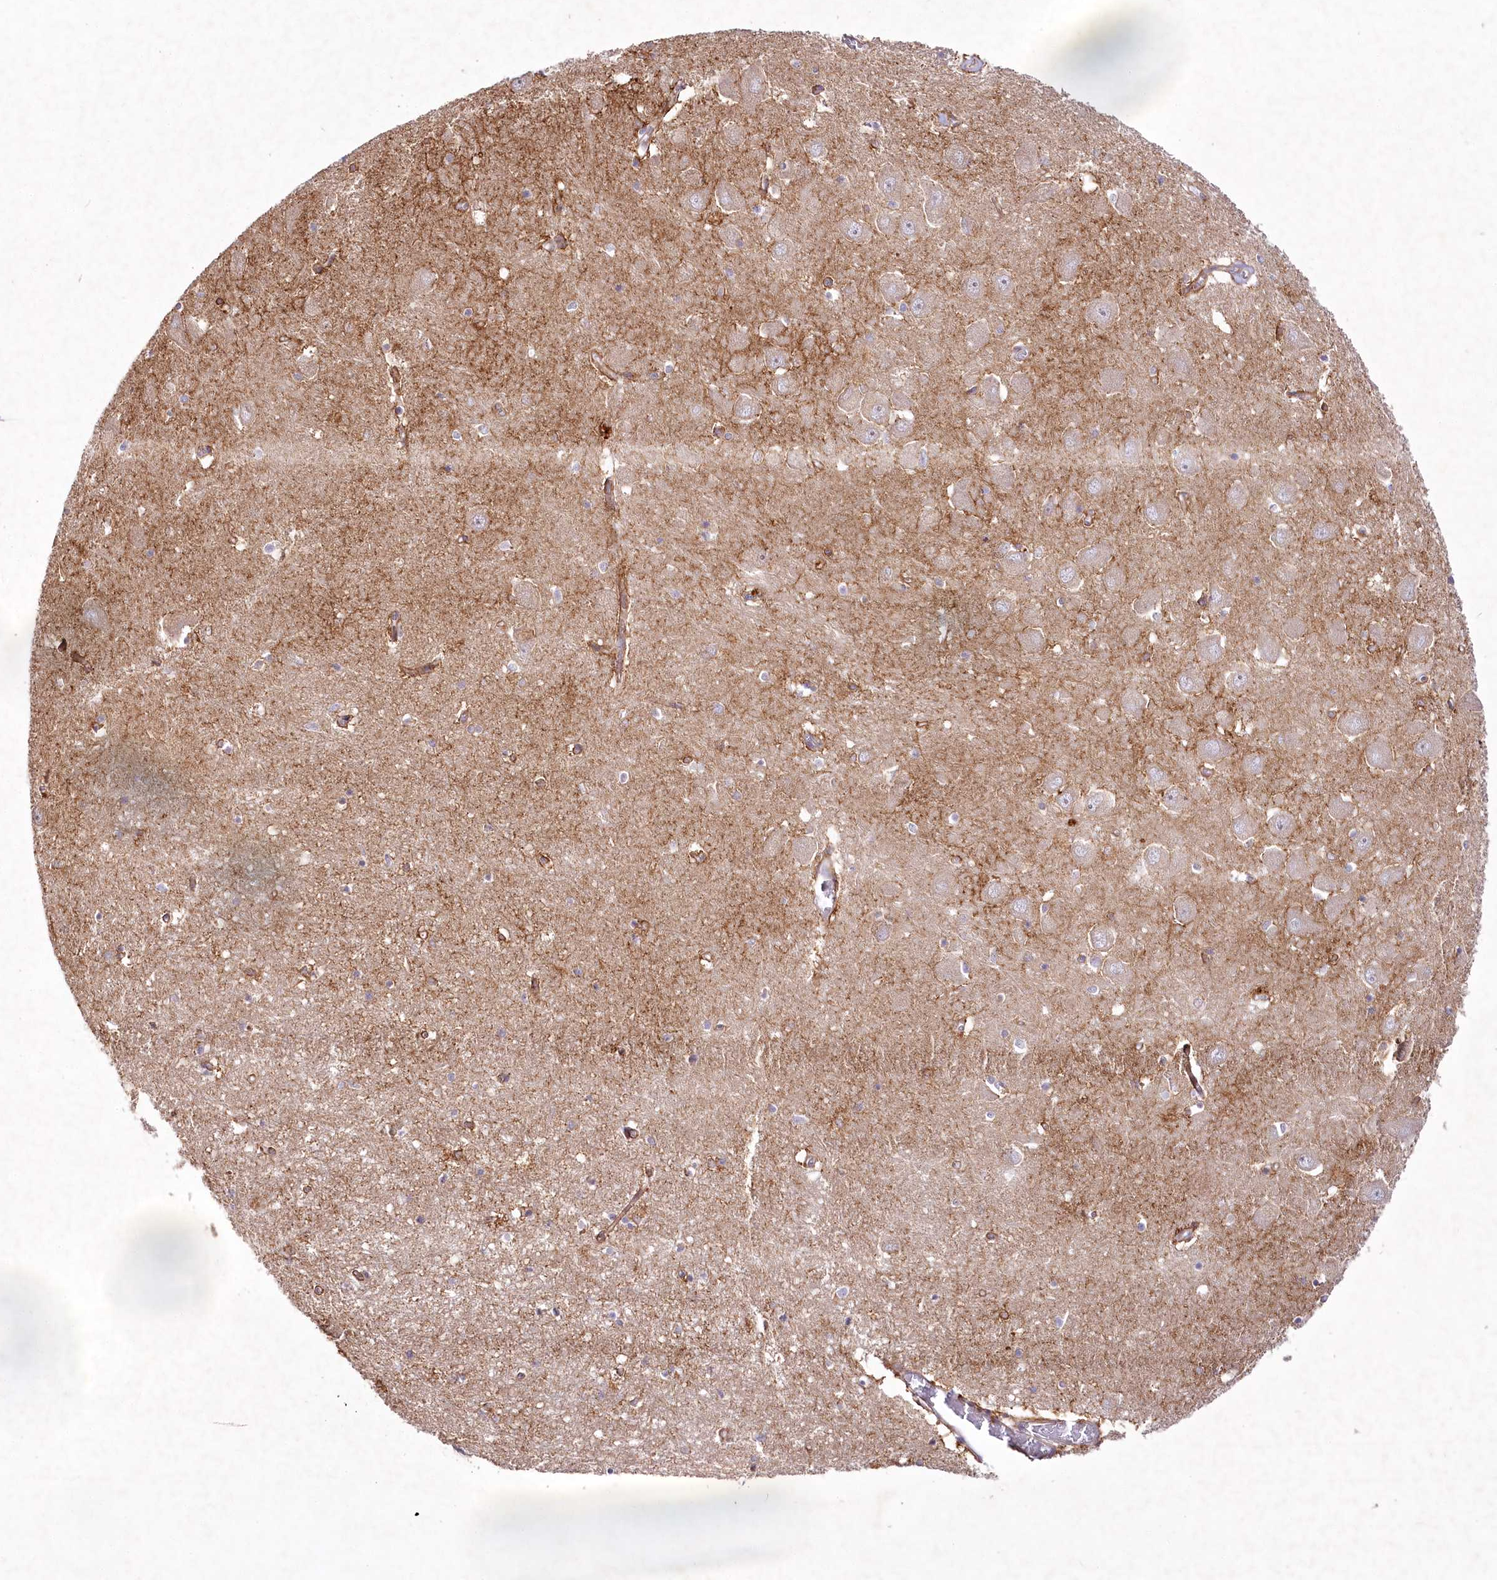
{"staining": {"intensity": "negative", "quantity": "none", "location": "none"}, "tissue": "hippocampus", "cell_type": "Glial cells", "image_type": "normal", "snomed": [{"axis": "morphology", "description": "Normal tissue, NOS"}, {"axis": "topography", "description": "Hippocampus"}], "caption": "A photomicrograph of hippocampus stained for a protein displays no brown staining in glial cells. (Immunohistochemistry, brightfield microscopy, high magnification).", "gene": "PSTK", "patient": {"sex": "male", "age": 70}}